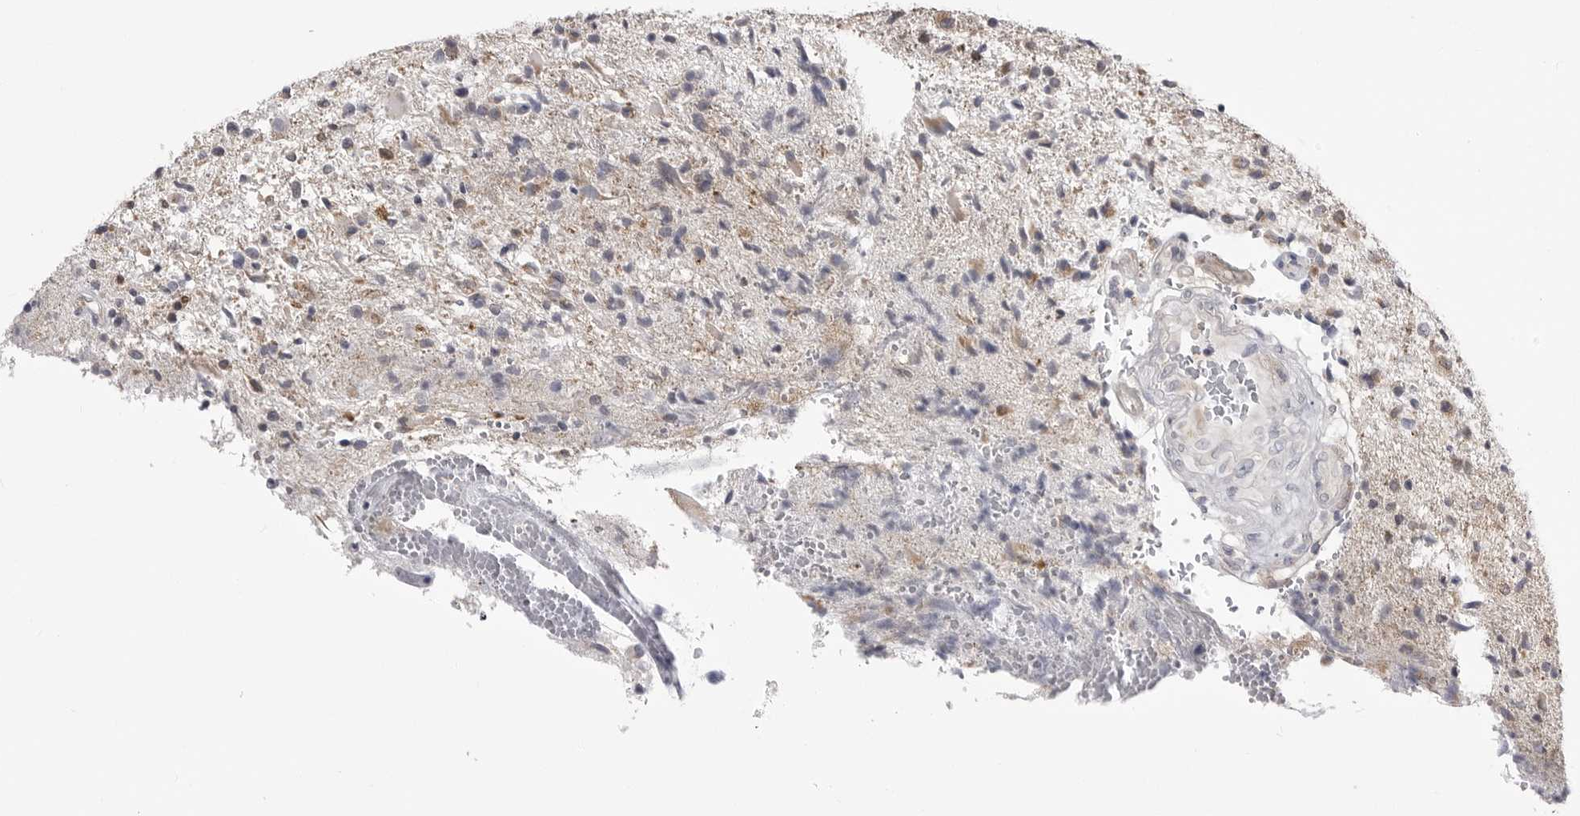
{"staining": {"intensity": "negative", "quantity": "none", "location": "none"}, "tissue": "glioma", "cell_type": "Tumor cells", "image_type": "cancer", "snomed": [{"axis": "morphology", "description": "Glioma, malignant, High grade"}, {"axis": "topography", "description": "Brain"}], "caption": "High magnification brightfield microscopy of high-grade glioma (malignant) stained with DAB (3,3'-diaminobenzidine) (brown) and counterstained with hematoxylin (blue): tumor cells show no significant positivity.", "gene": "FH", "patient": {"sex": "male", "age": 72}}